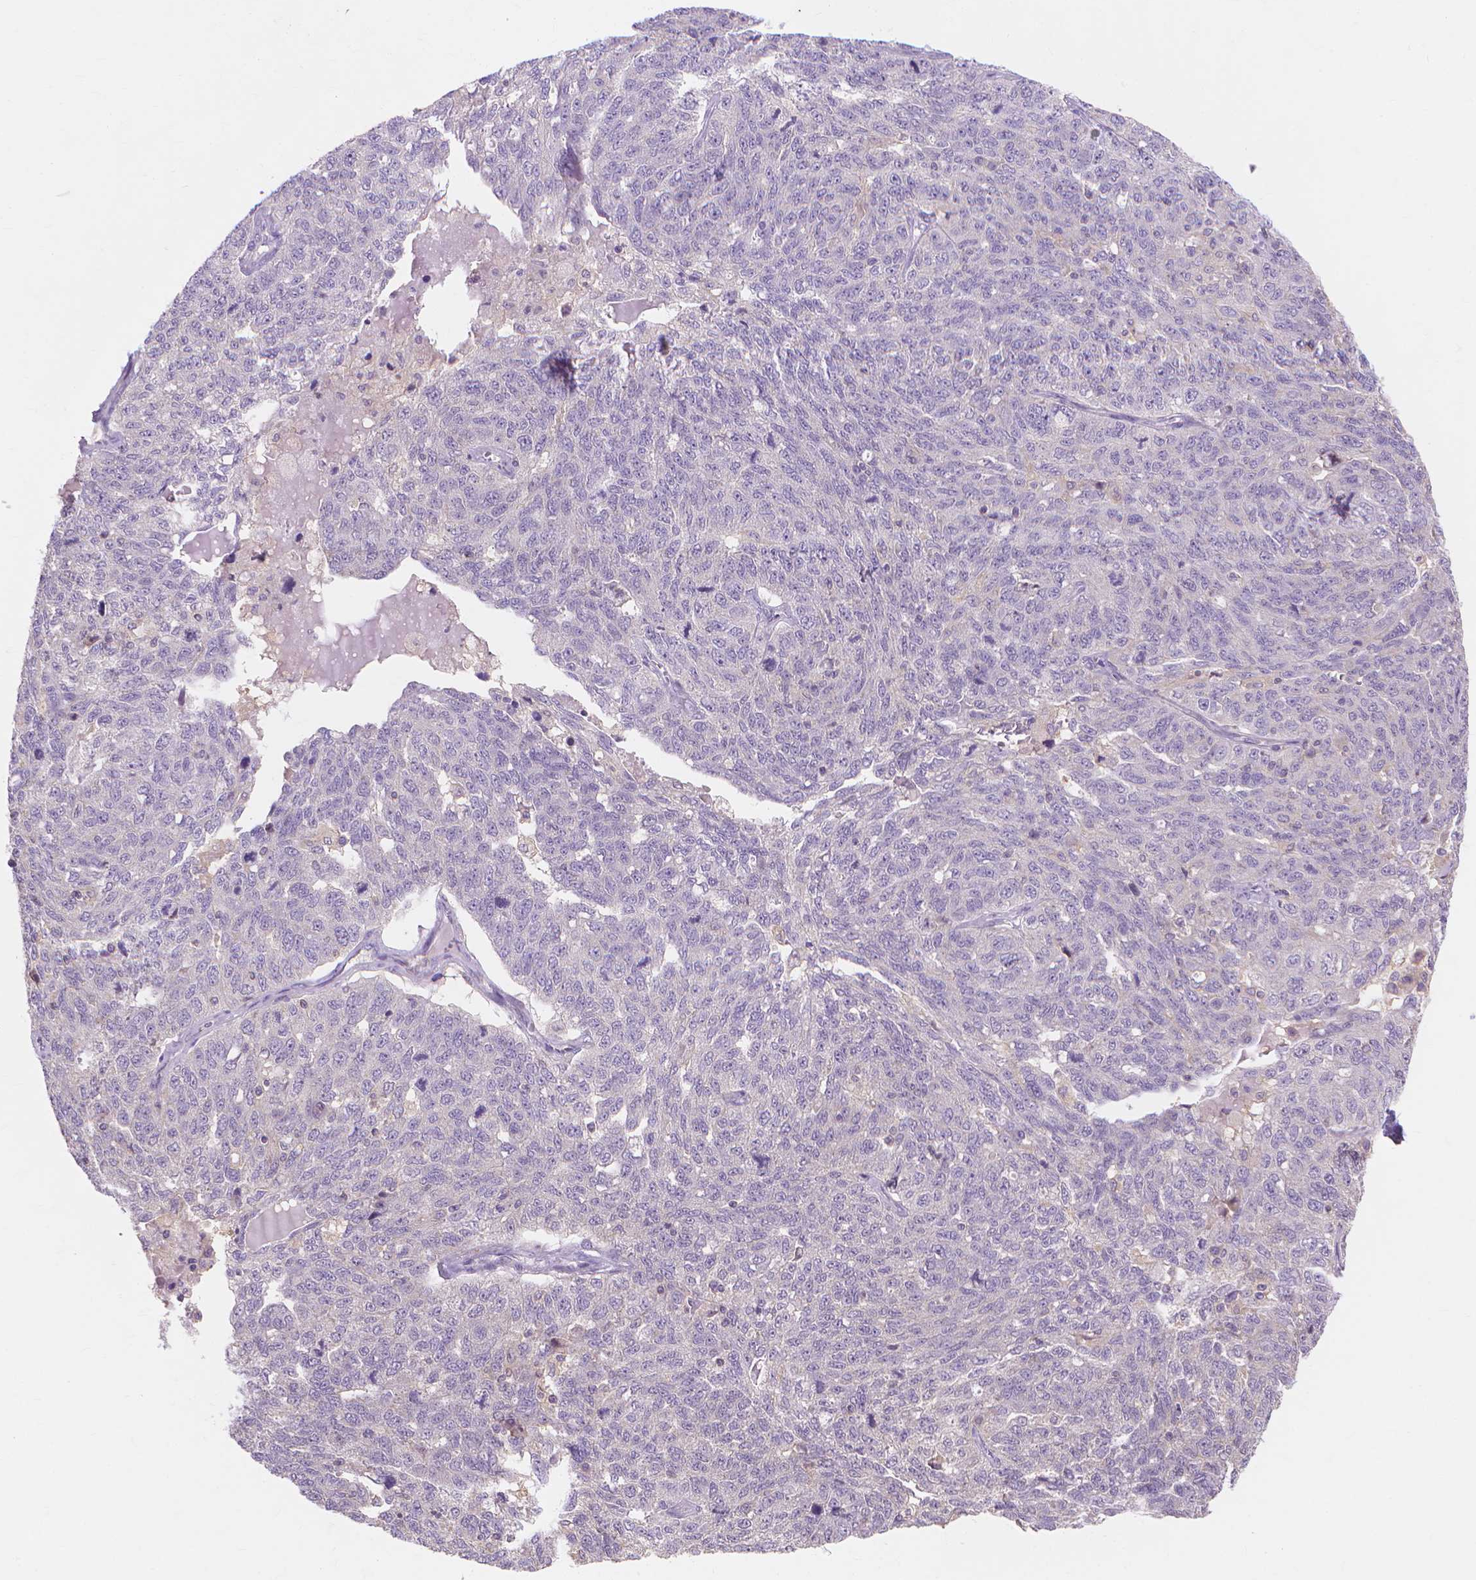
{"staining": {"intensity": "negative", "quantity": "none", "location": "none"}, "tissue": "ovarian cancer", "cell_type": "Tumor cells", "image_type": "cancer", "snomed": [{"axis": "morphology", "description": "Cystadenocarcinoma, serous, NOS"}, {"axis": "topography", "description": "Ovary"}], "caption": "Ovarian serous cystadenocarcinoma was stained to show a protein in brown. There is no significant staining in tumor cells.", "gene": "PRDM13", "patient": {"sex": "female", "age": 71}}